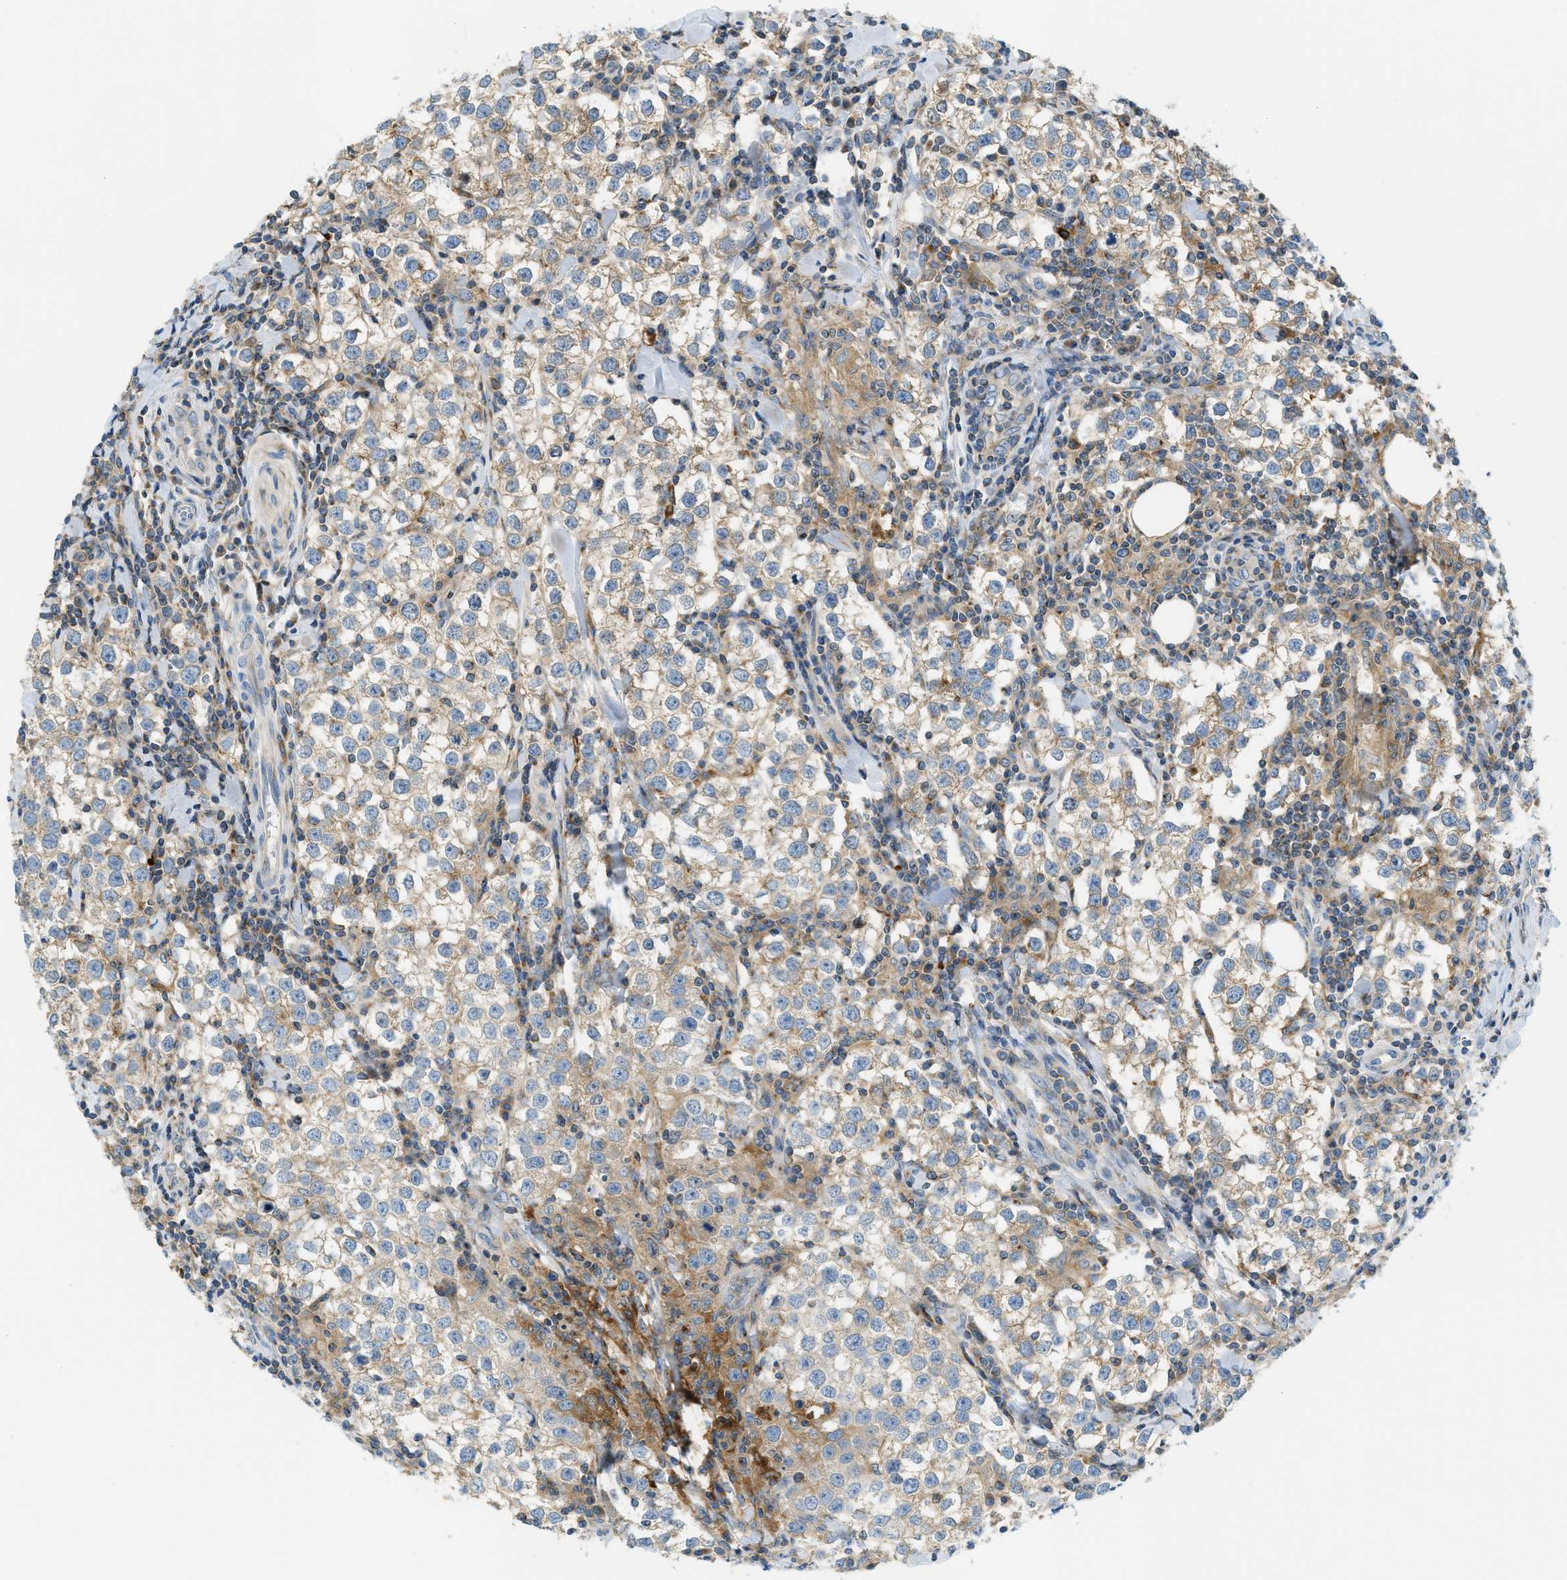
{"staining": {"intensity": "weak", "quantity": ">75%", "location": "cytoplasmic/membranous"}, "tissue": "testis cancer", "cell_type": "Tumor cells", "image_type": "cancer", "snomed": [{"axis": "morphology", "description": "Seminoma, NOS"}, {"axis": "morphology", "description": "Carcinoma, Embryonal, NOS"}, {"axis": "topography", "description": "Testis"}], "caption": "Testis cancer stained for a protein (brown) reveals weak cytoplasmic/membranous positive expression in approximately >75% of tumor cells.", "gene": "RFFL", "patient": {"sex": "male", "age": 36}}